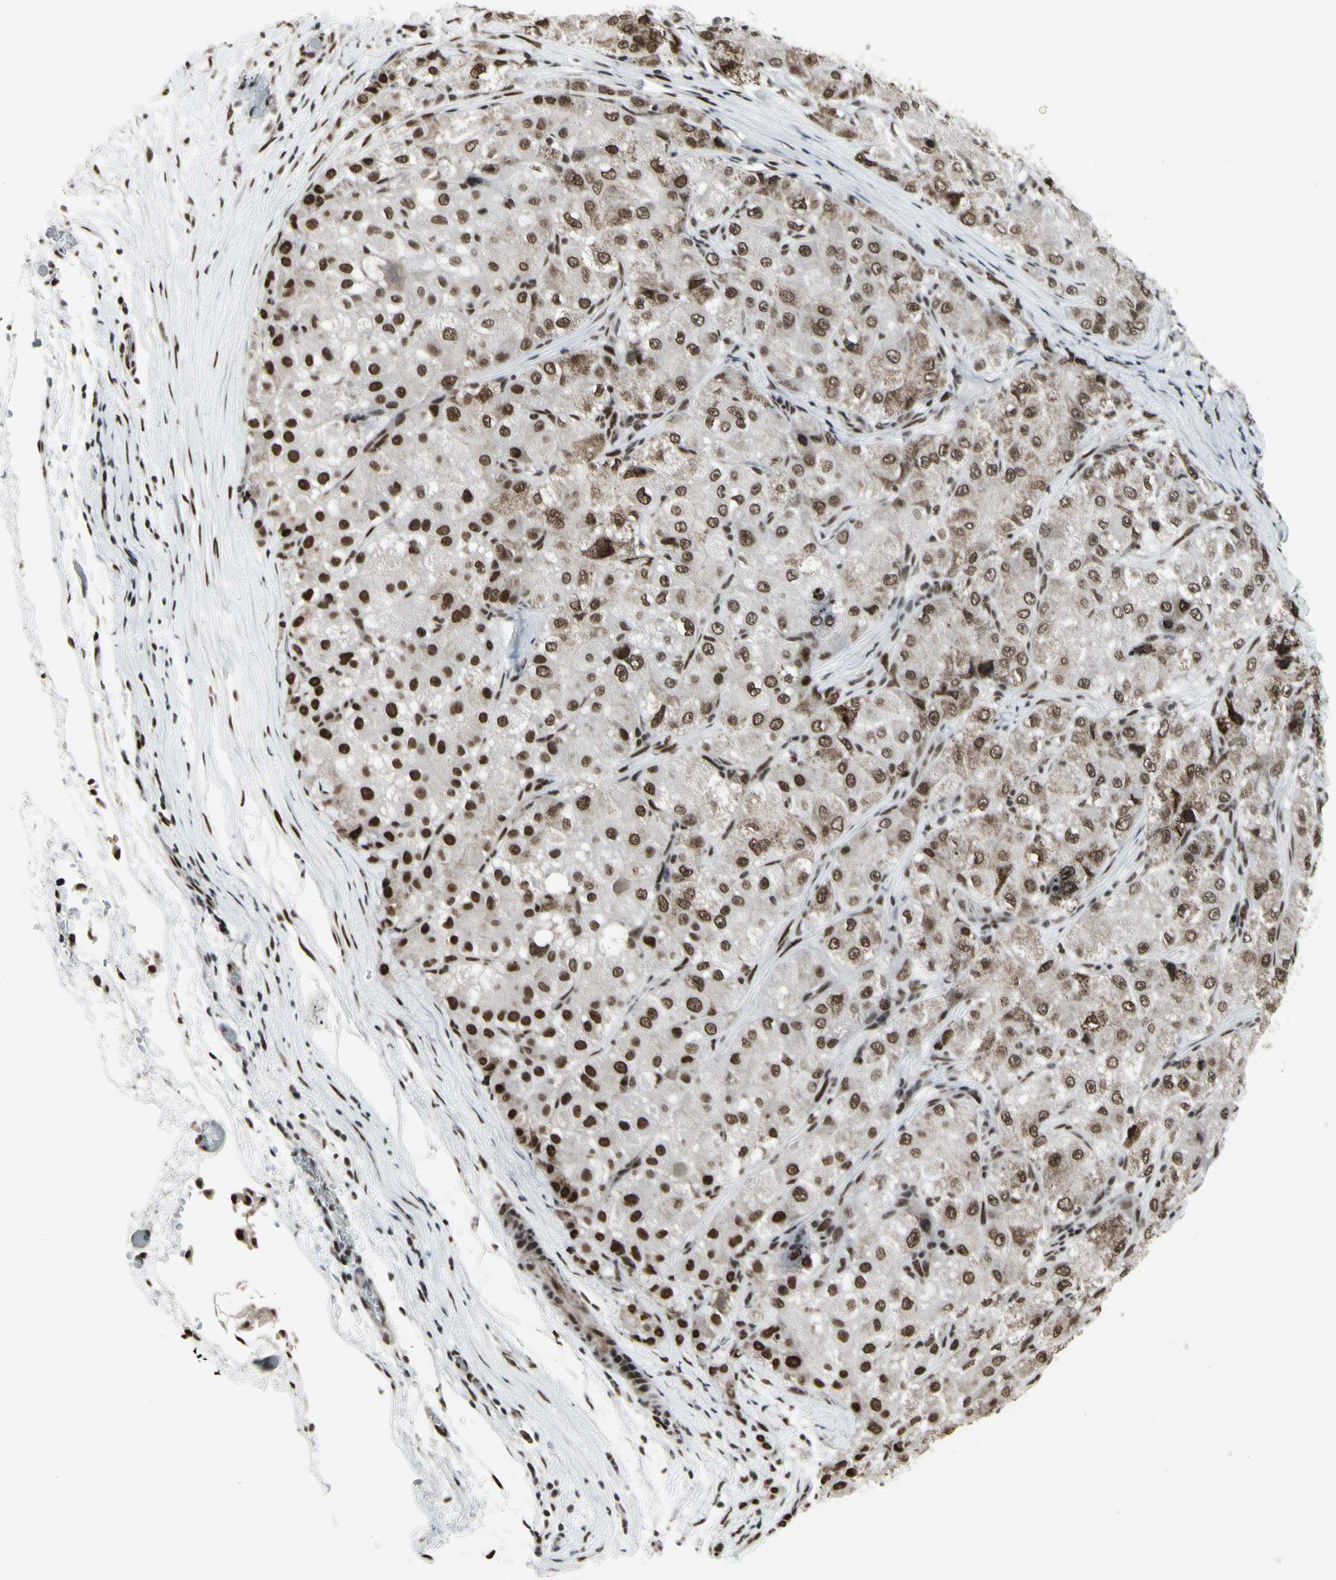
{"staining": {"intensity": "strong", "quantity": ">75%", "location": "cytoplasmic/membranous,nuclear"}, "tissue": "liver cancer", "cell_type": "Tumor cells", "image_type": "cancer", "snomed": [{"axis": "morphology", "description": "Carcinoma, Hepatocellular, NOS"}, {"axis": "topography", "description": "Liver"}], "caption": "Liver hepatocellular carcinoma was stained to show a protein in brown. There is high levels of strong cytoplasmic/membranous and nuclear staining in approximately >75% of tumor cells.", "gene": "HMG20A", "patient": {"sex": "male", "age": 80}}